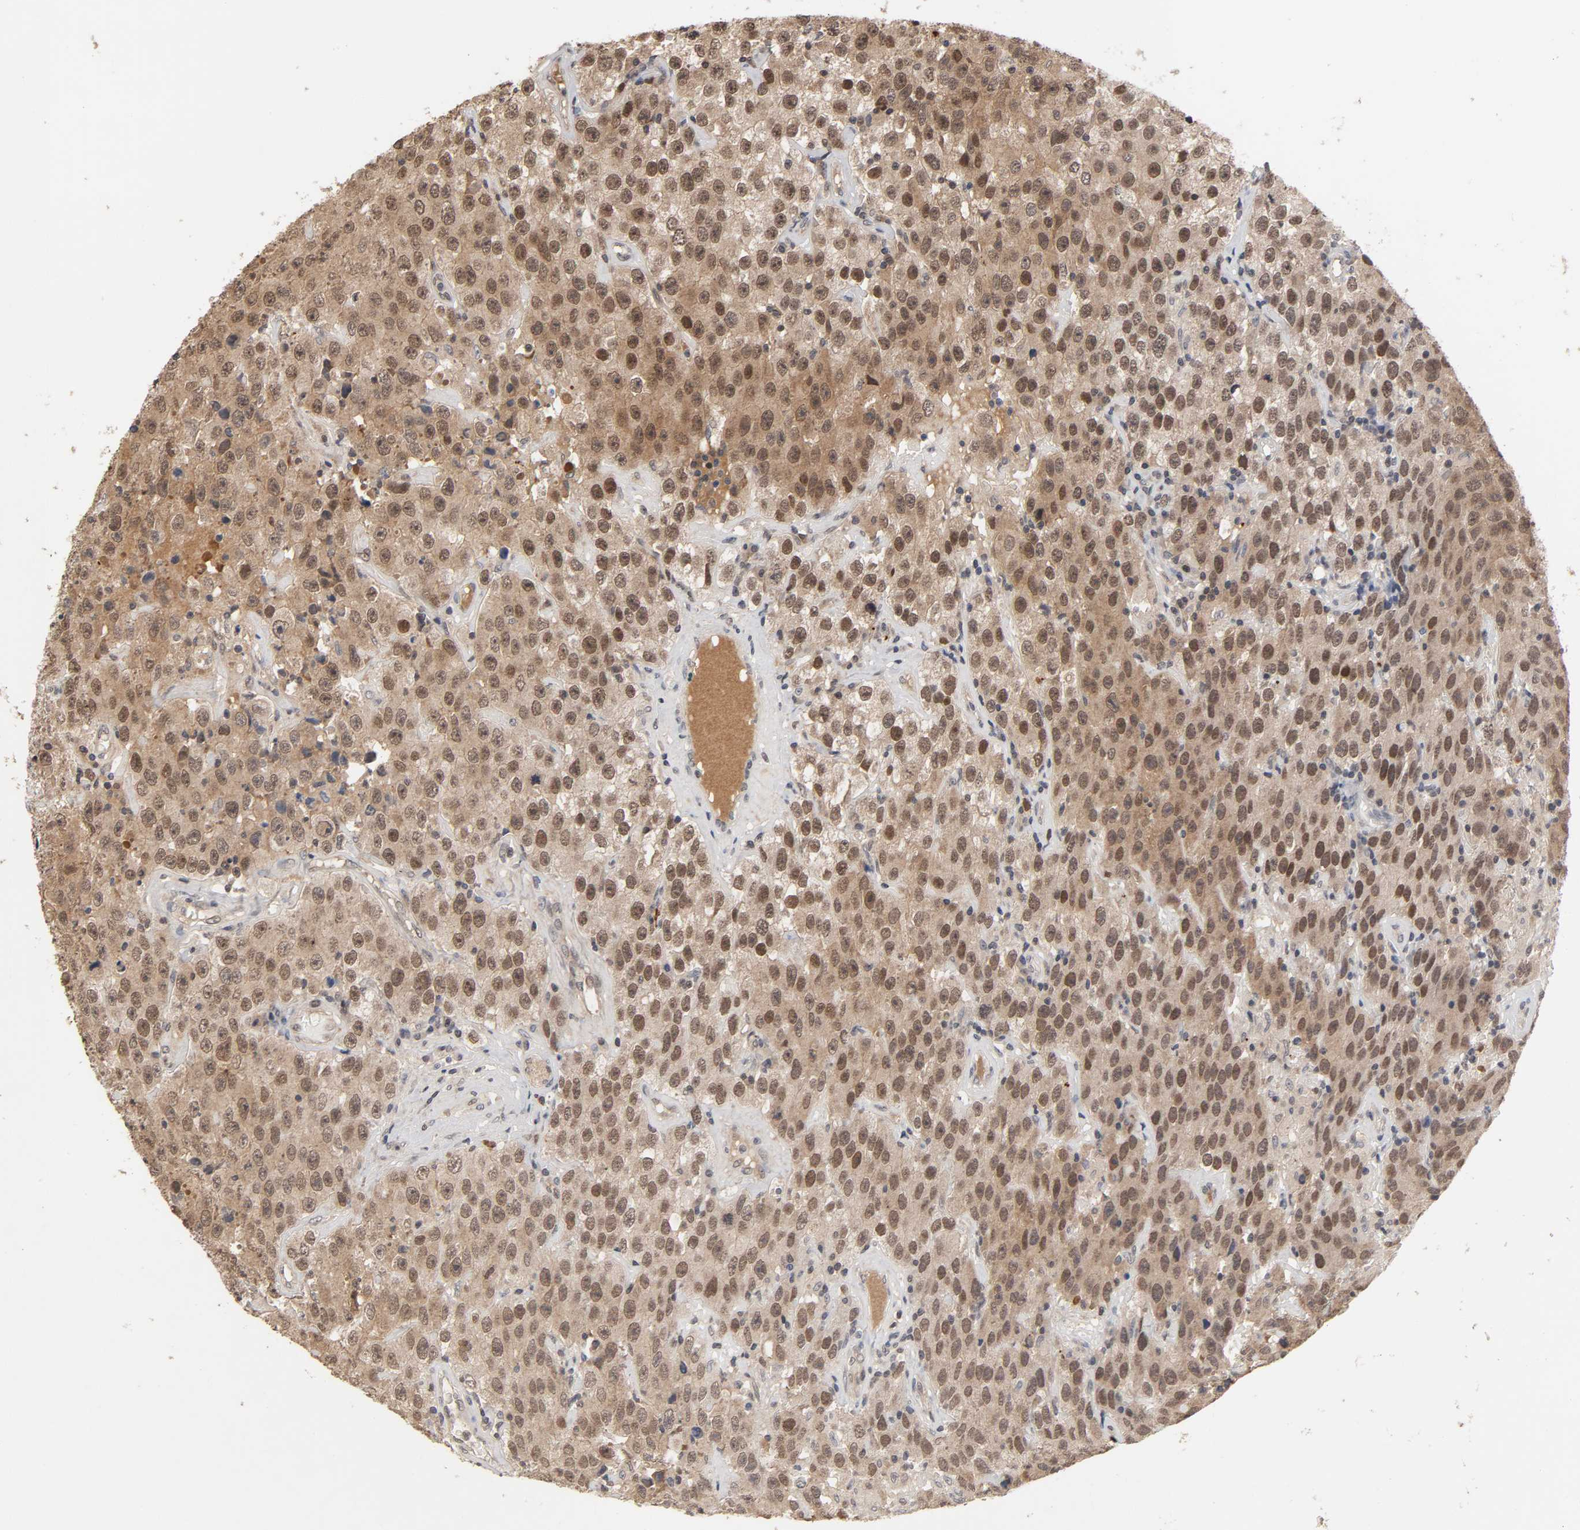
{"staining": {"intensity": "moderate", "quantity": ">75%", "location": "cytoplasmic/membranous,nuclear"}, "tissue": "testis cancer", "cell_type": "Tumor cells", "image_type": "cancer", "snomed": [{"axis": "morphology", "description": "Seminoma, NOS"}, {"axis": "topography", "description": "Testis"}], "caption": "Tumor cells exhibit moderate cytoplasmic/membranous and nuclear positivity in about >75% of cells in seminoma (testis). (DAB = brown stain, brightfield microscopy at high magnification).", "gene": "HTR1E", "patient": {"sex": "male", "age": 52}}